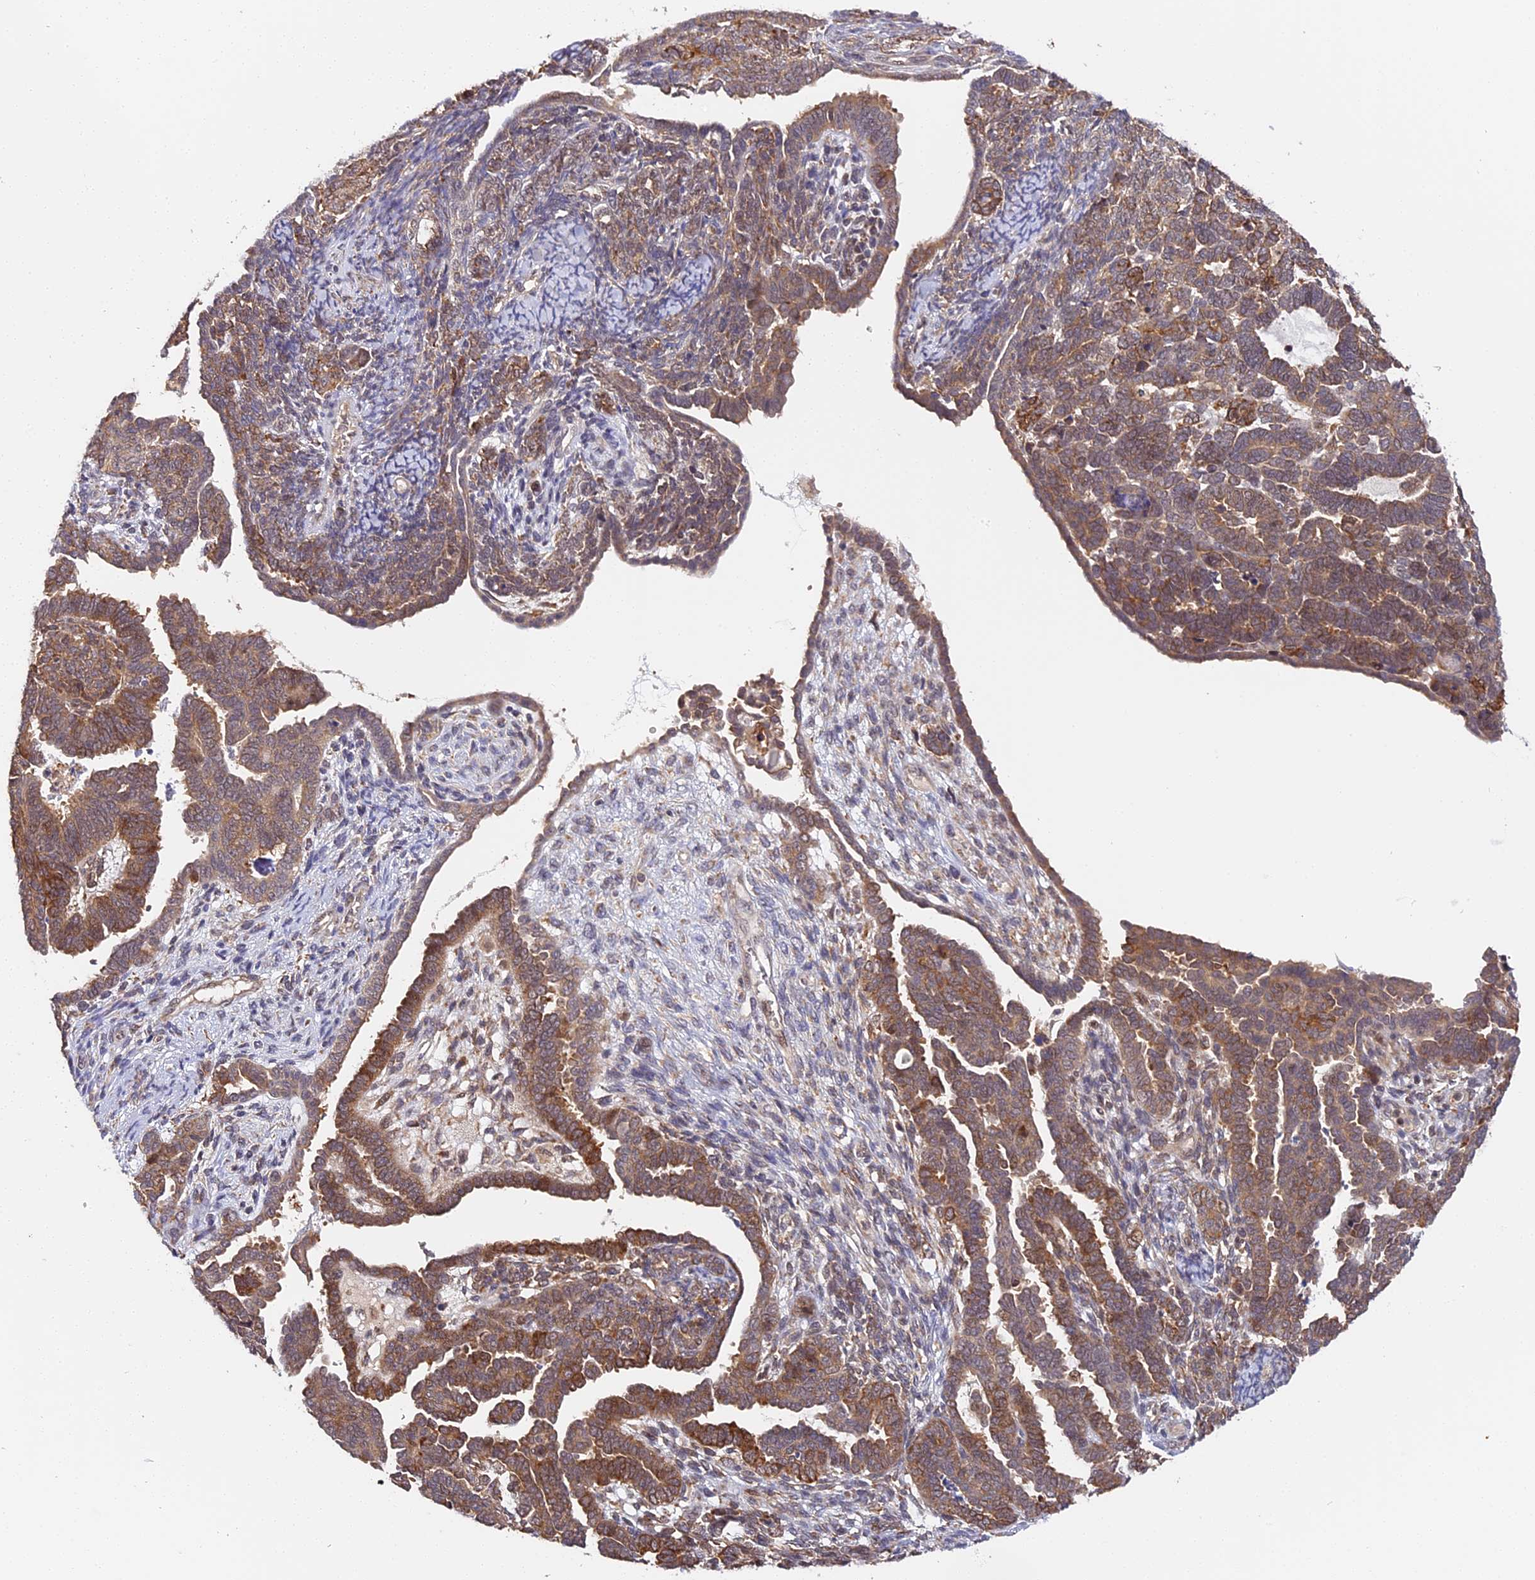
{"staining": {"intensity": "moderate", "quantity": ">75%", "location": "cytoplasmic/membranous"}, "tissue": "endometrial cancer", "cell_type": "Tumor cells", "image_type": "cancer", "snomed": [{"axis": "morphology", "description": "Neoplasm, malignant, NOS"}, {"axis": "topography", "description": "Endometrium"}], "caption": "A micrograph of human neoplasm (malignant) (endometrial) stained for a protein shows moderate cytoplasmic/membranous brown staining in tumor cells. Ihc stains the protein in brown and the nuclei are stained blue.", "gene": "IMPACT", "patient": {"sex": "female", "age": 74}}